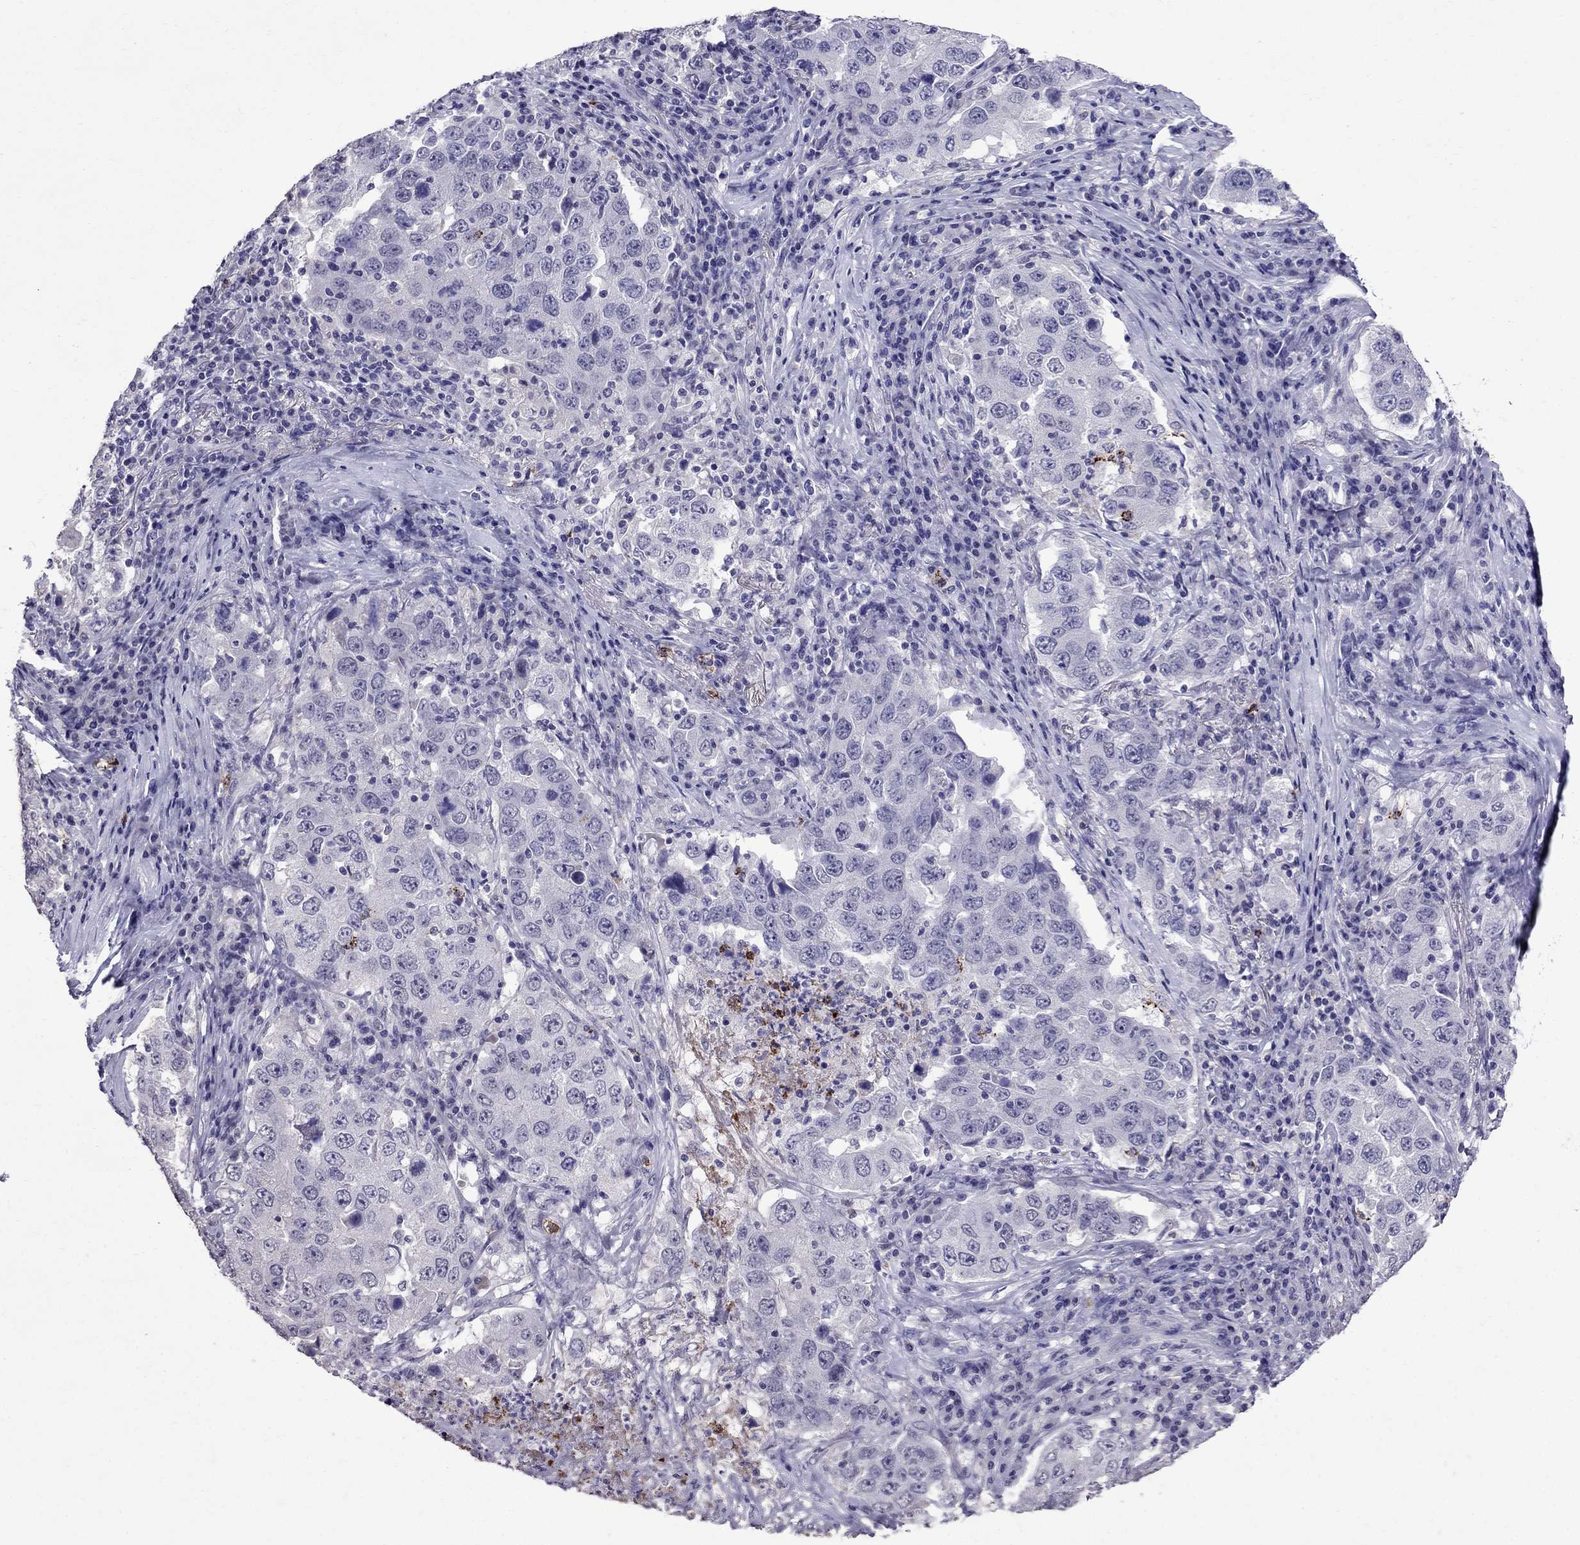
{"staining": {"intensity": "negative", "quantity": "none", "location": "none"}, "tissue": "lung cancer", "cell_type": "Tumor cells", "image_type": "cancer", "snomed": [{"axis": "morphology", "description": "Adenocarcinoma, NOS"}, {"axis": "topography", "description": "Lung"}], "caption": "The immunohistochemistry image has no significant positivity in tumor cells of lung adenocarcinoma tissue.", "gene": "OLFM4", "patient": {"sex": "male", "age": 73}}